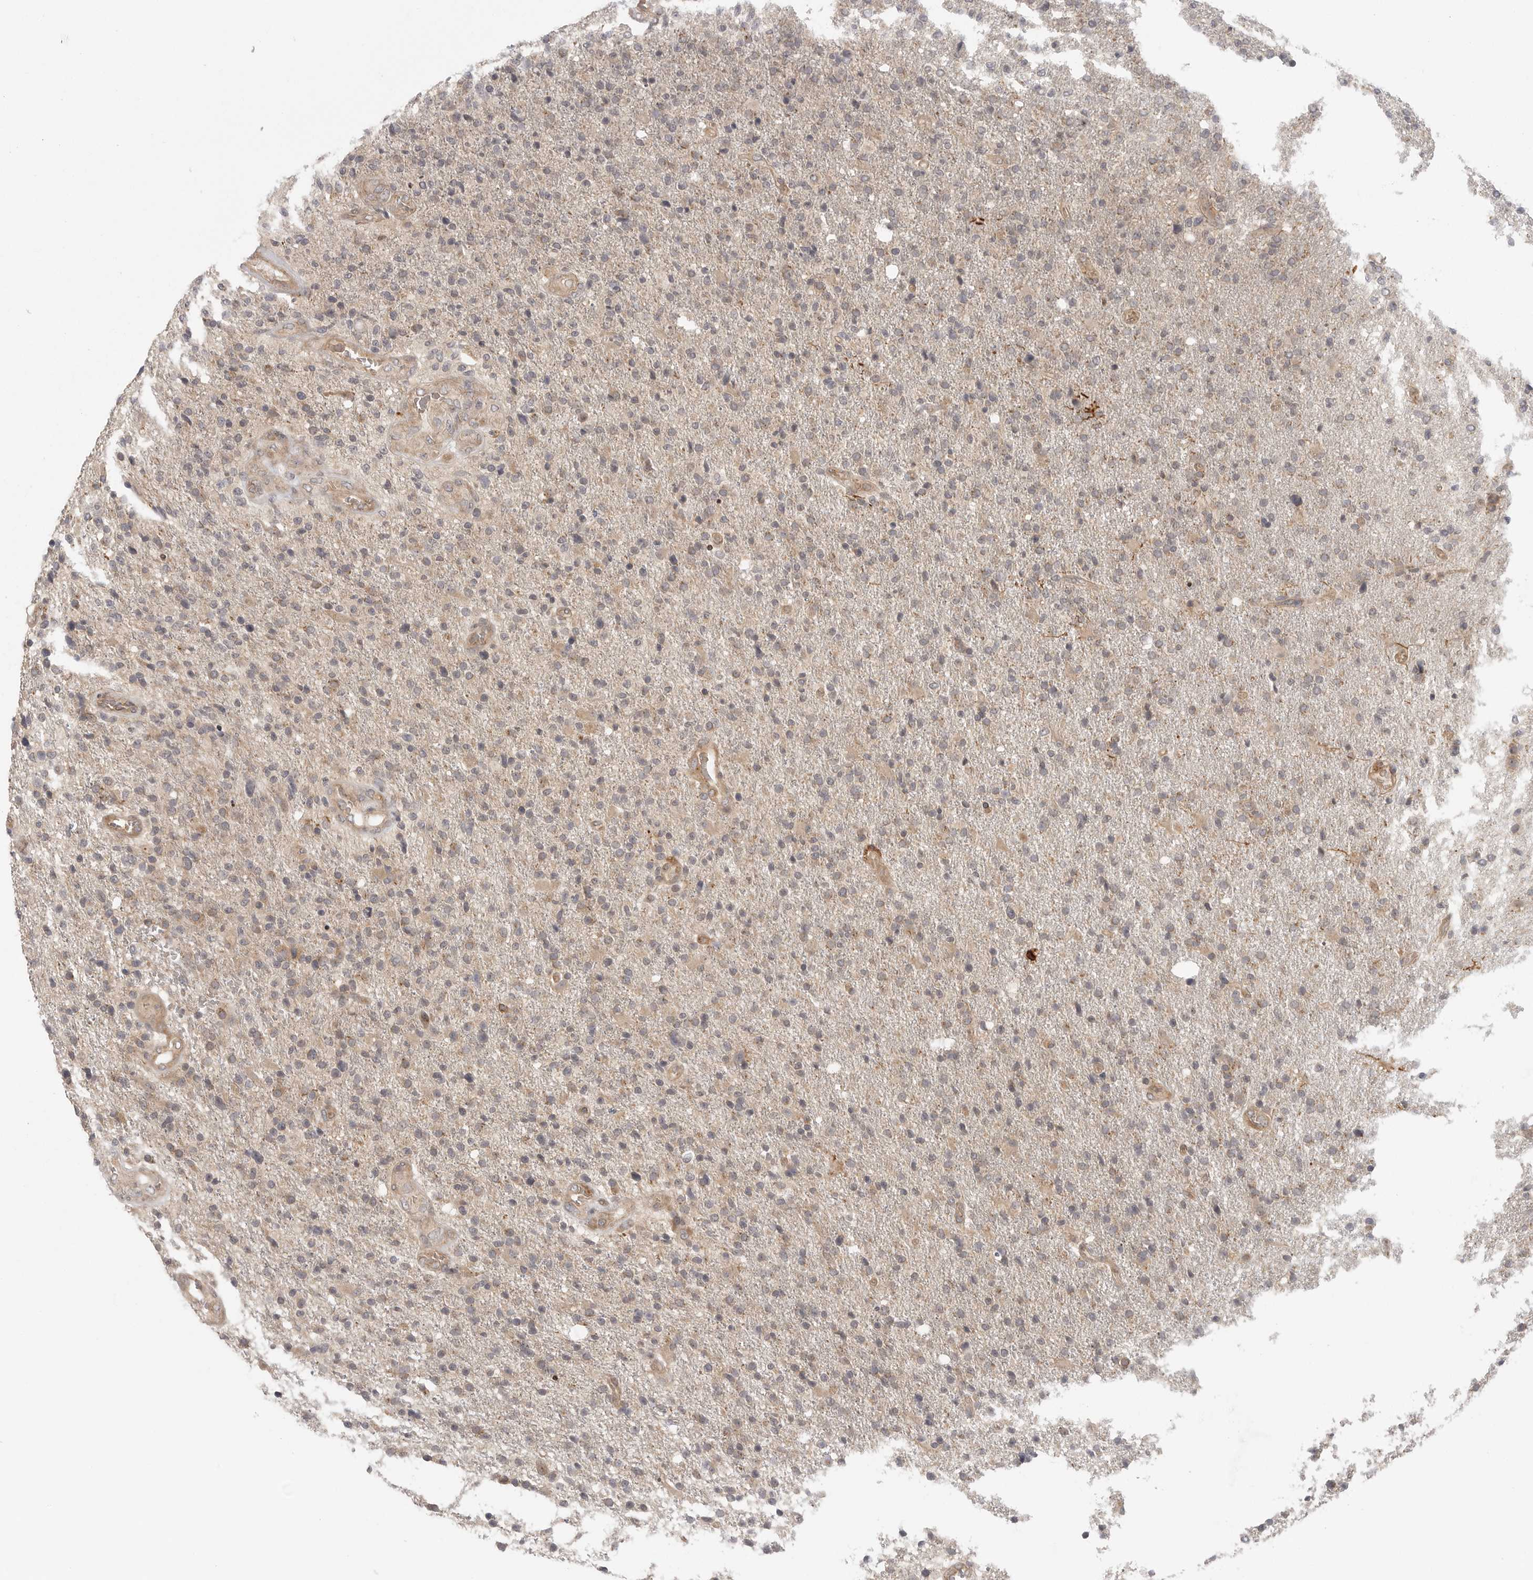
{"staining": {"intensity": "weak", "quantity": "25%-75%", "location": "cytoplasmic/membranous"}, "tissue": "glioma", "cell_type": "Tumor cells", "image_type": "cancer", "snomed": [{"axis": "morphology", "description": "Glioma, malignant, High grade"}, {"axis": "topography", "description": "Brain"}], "caption": "IHC of human glioma displays low levels of weak cytoplasmic/membranous expression in about 25%-75% of tumor cells.", "gene": "CCPG1", "patient": {"sex": "male", "age": 72}}